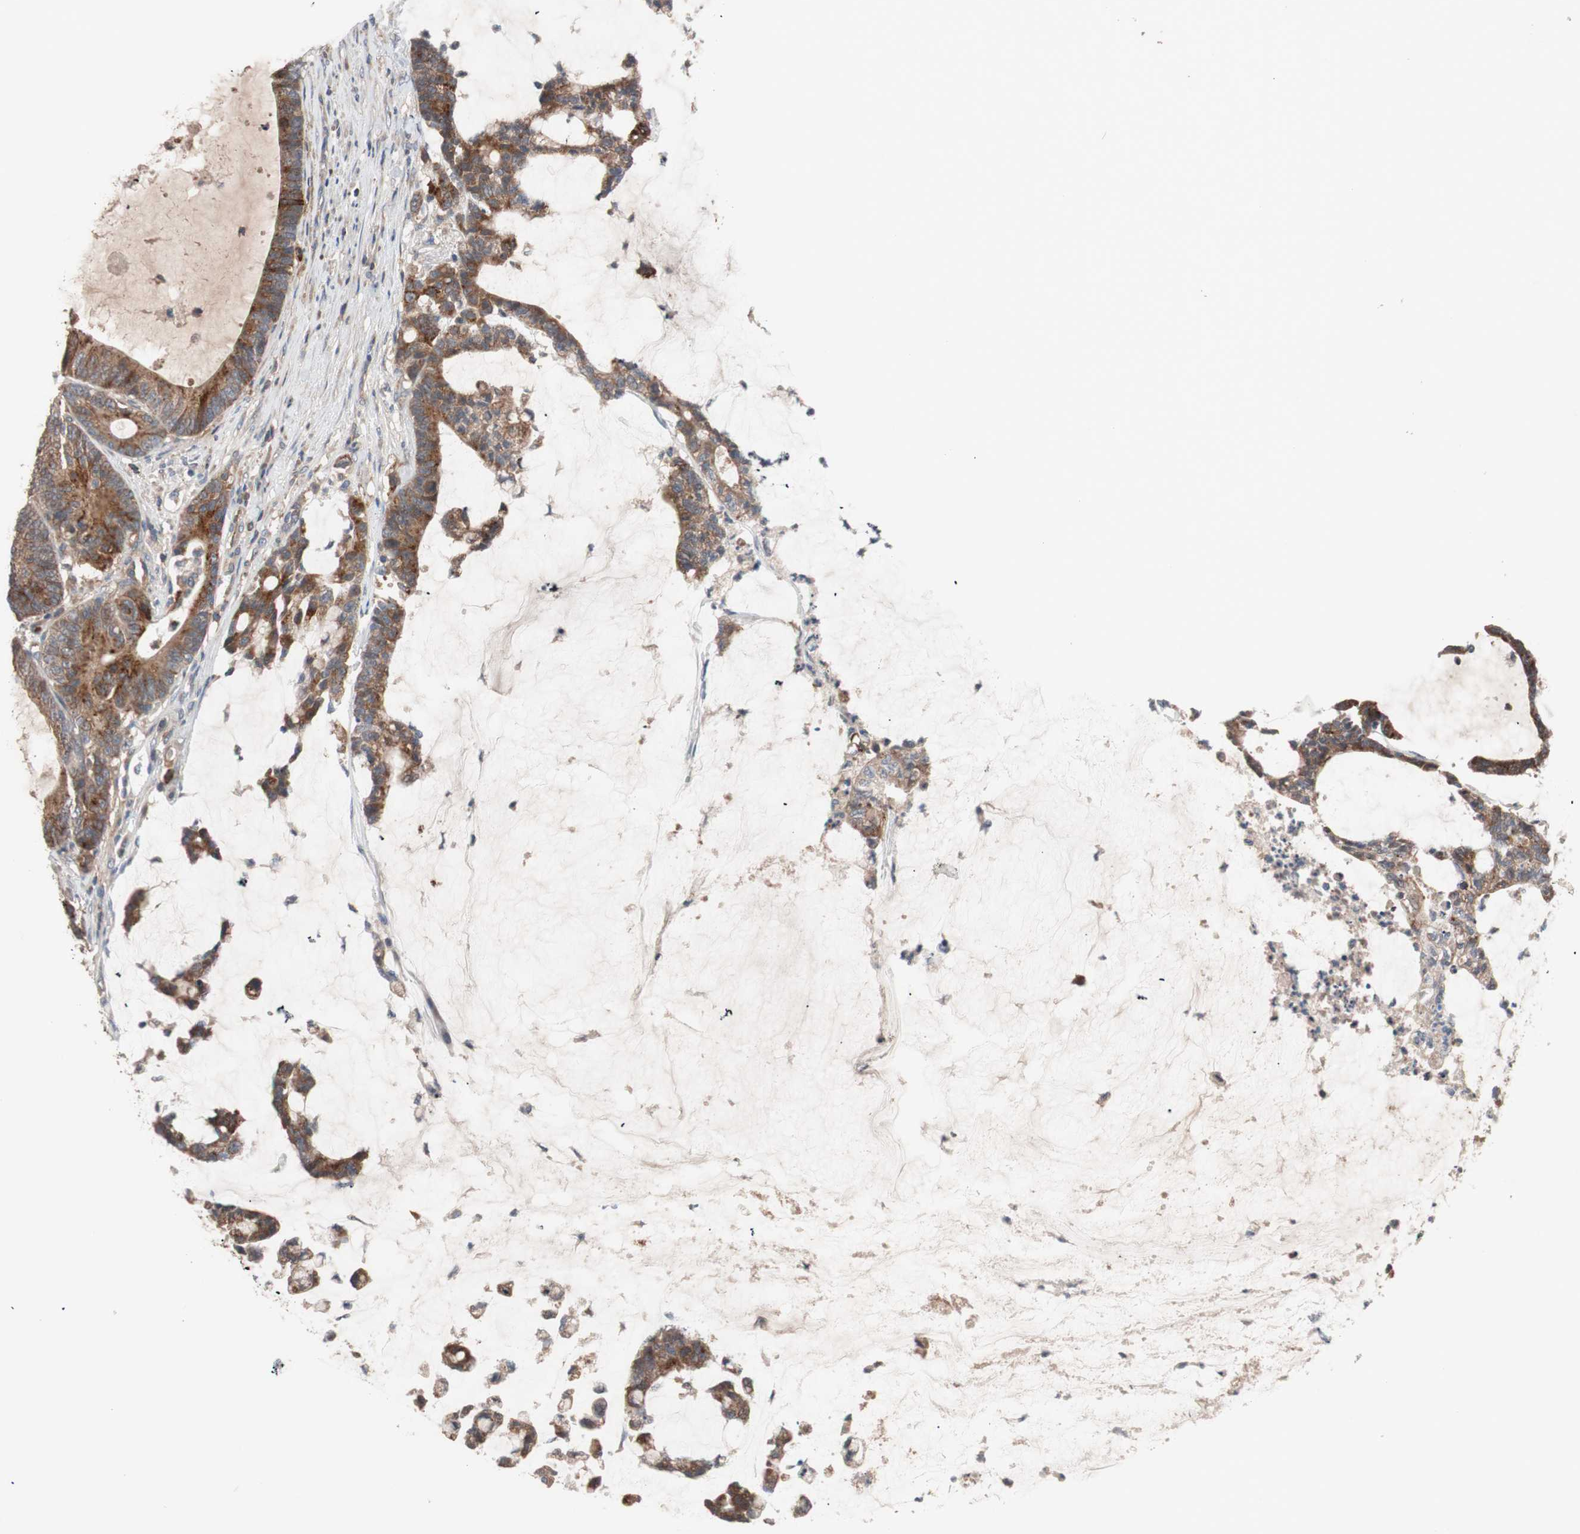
{"staining": {"intensity": "strong", "quantity": ">75%", "location": "cytoplasmic/membranous"}, "tissue": "colorectal cancer", "cell_type": "Tumor cells", "image_type": "cancer", "snomed": [{"axis": "morphology", "description": "Adenocarcinoma, NOS"}, {"axis": "topography", "description": "Colon"}], "caption": "Colorectal cancer stained with a brown dye shows strong cytoplasmic/membranous positive staining in approximately >75% of tumor cells.", "gene": "SDC4", "patient": {"sex": "female", "age": 84}}